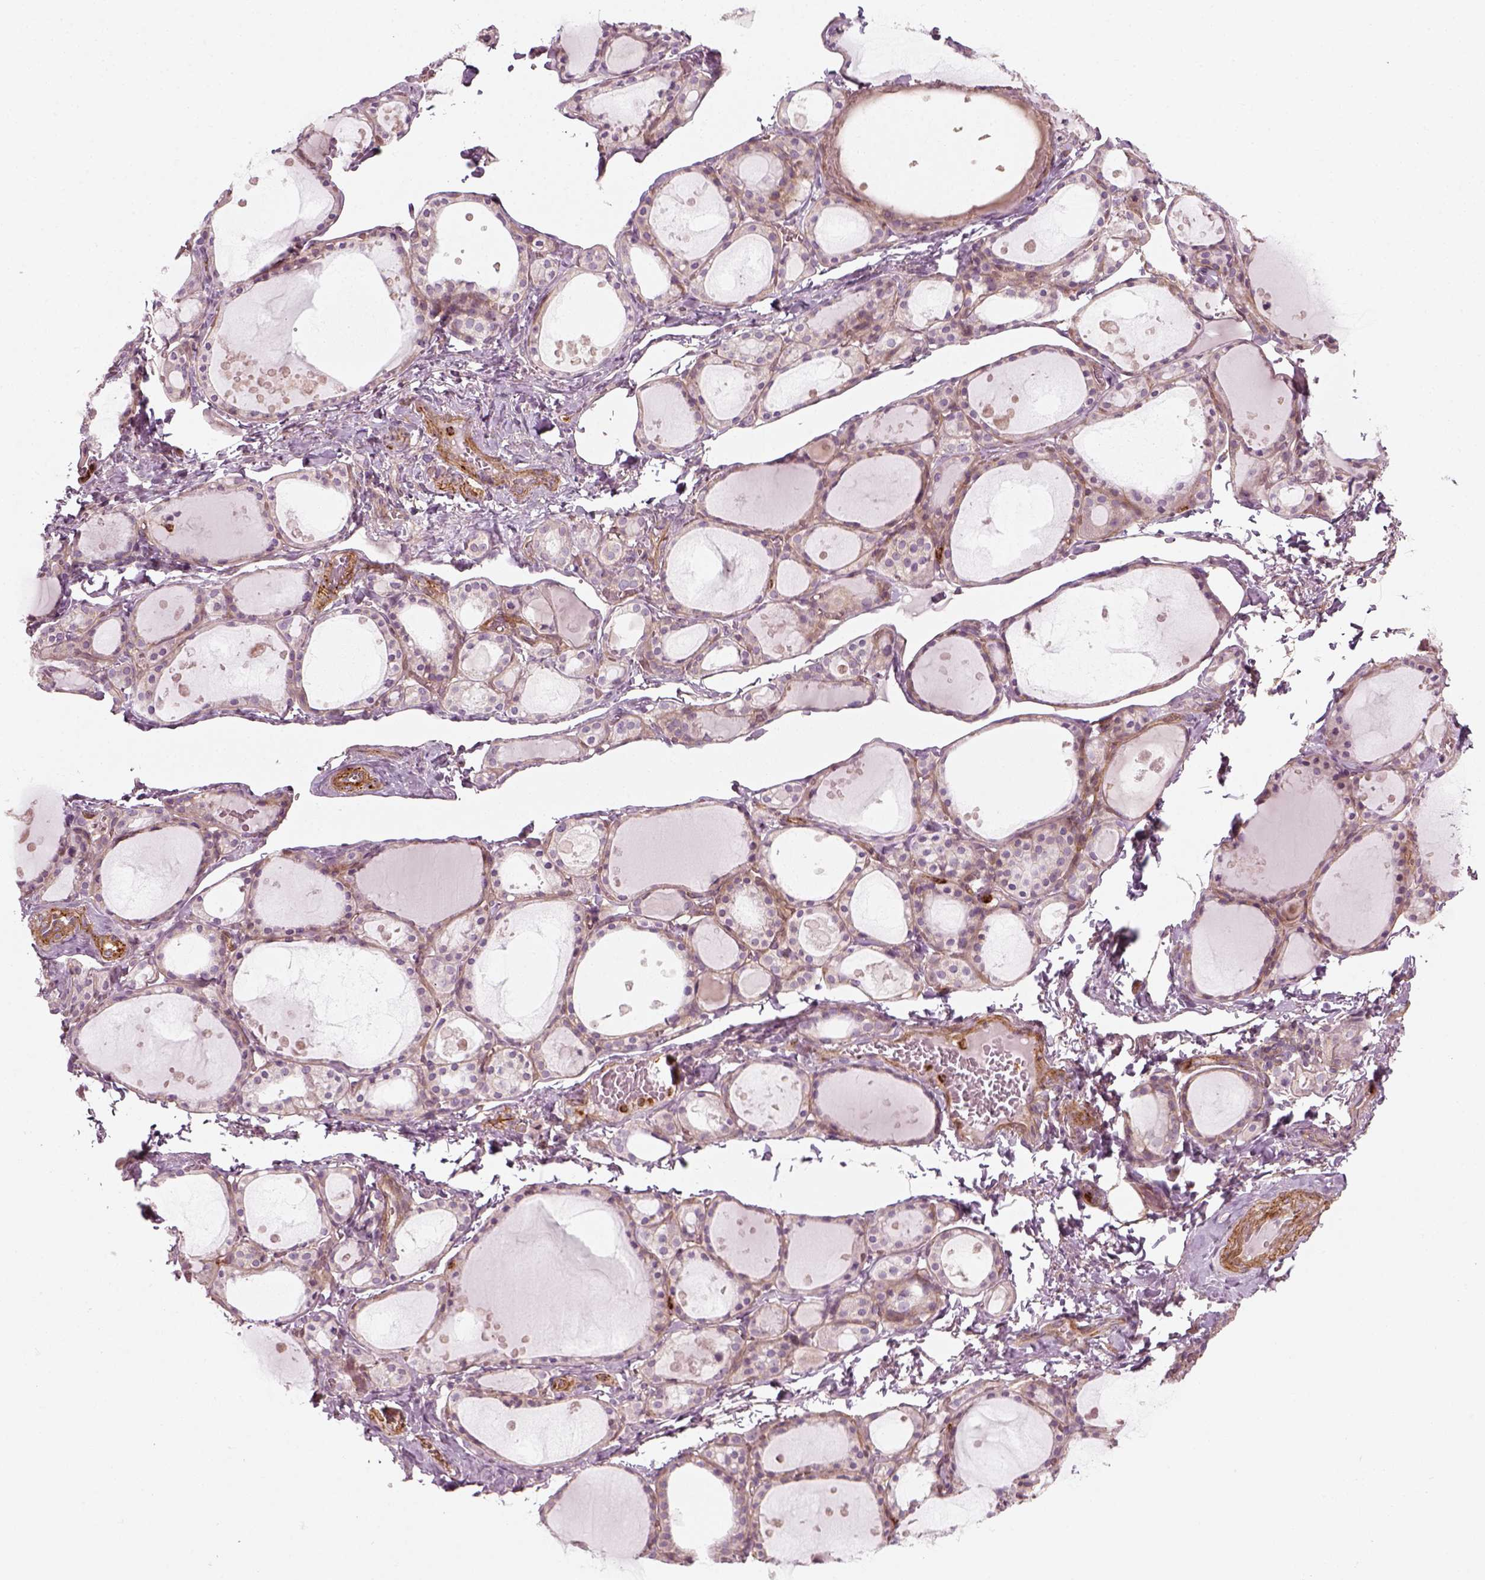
{"staining": {"intensity": "negative", "quantity": "none", "location": "none"}, "tissue": "thyroid gland", "cell_type": "Glandular cells", "image_type": "normal", "snomed": [{"axis": "morphology", "description": "Normal tissue, NOS"}, {"axis": "topography", "description": "Thyroid gland"}], "caption": "High magnification brightfield microscopy of benign thyroid gland stained with DAB (3,3'-diaminobenzidine) (brown) and counterstained with hematoxylin (blue): glandular cells show no significant staining. Nuclei are stained in blue.", "gene": "NPTN", "patient": {"sex": "male", "age": 68}}